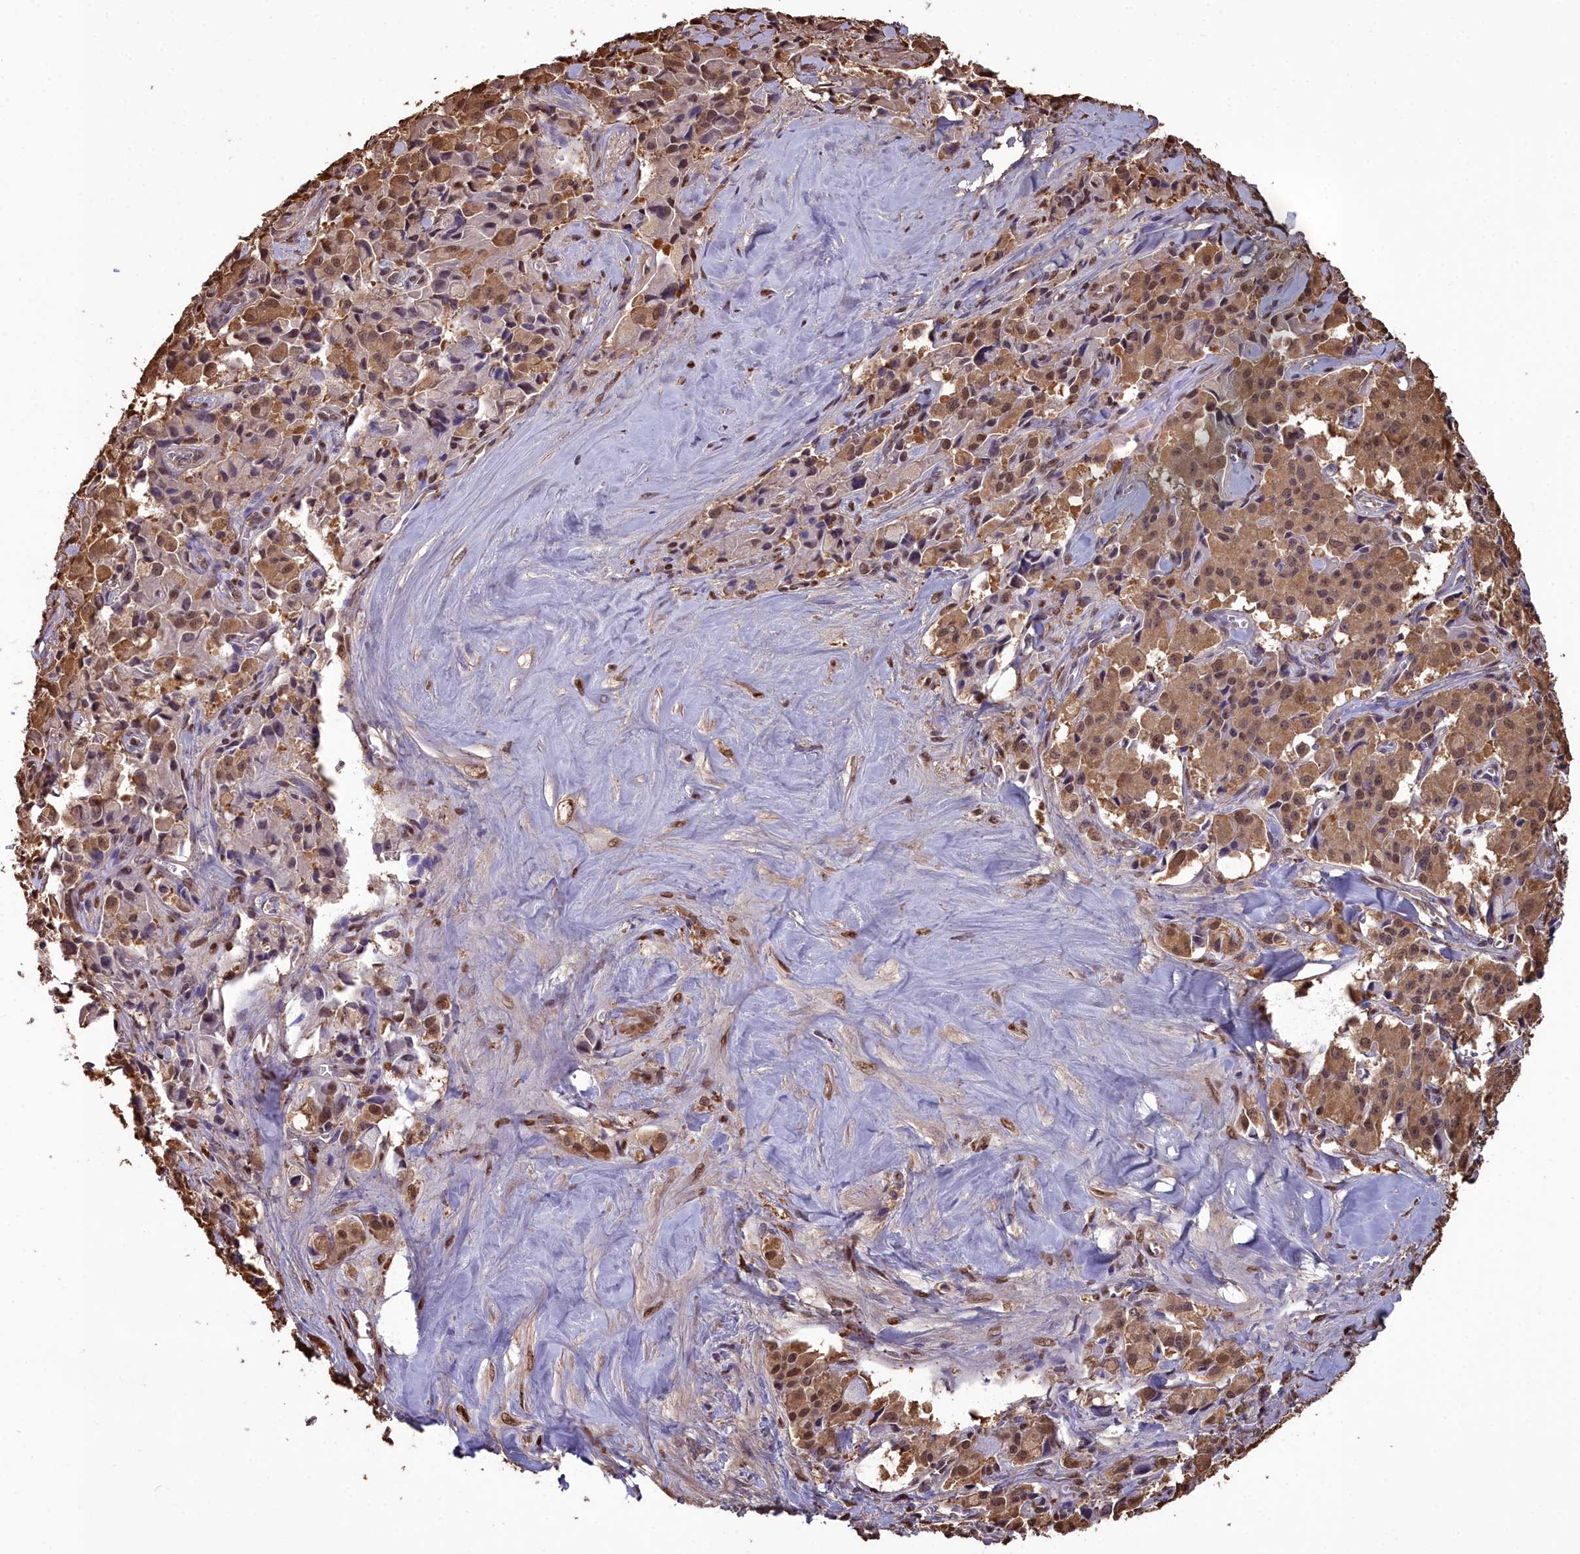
{"staining": {"intensity": "moderate", "quantity": ">75%", "location": "cytoplasmic/membranous,nuclear"}, "tissue": "pancreatic cancer", "cell_type": "Tumor cells", "image_type": "cancer", "snomed": [{"axis": "morphology", "description": "Adenocarcinoma, NOS"}, {"axis": "topography", "description": "Pancreas"}], "caption": "Immunohistochemistry (IHC) image of neoplastic tissue: human adenocarcinoma (pancreatic) stained using IHC reveals medium levels of moderate protein expression localized specifically in the cytoplasmic/membranous and nuclear of tumor cells, appearing as a cytoplasmic/membranous and nuclear brown color.", "gene": "GAPDH", "patient": {"sex": "male", "age": 65}}